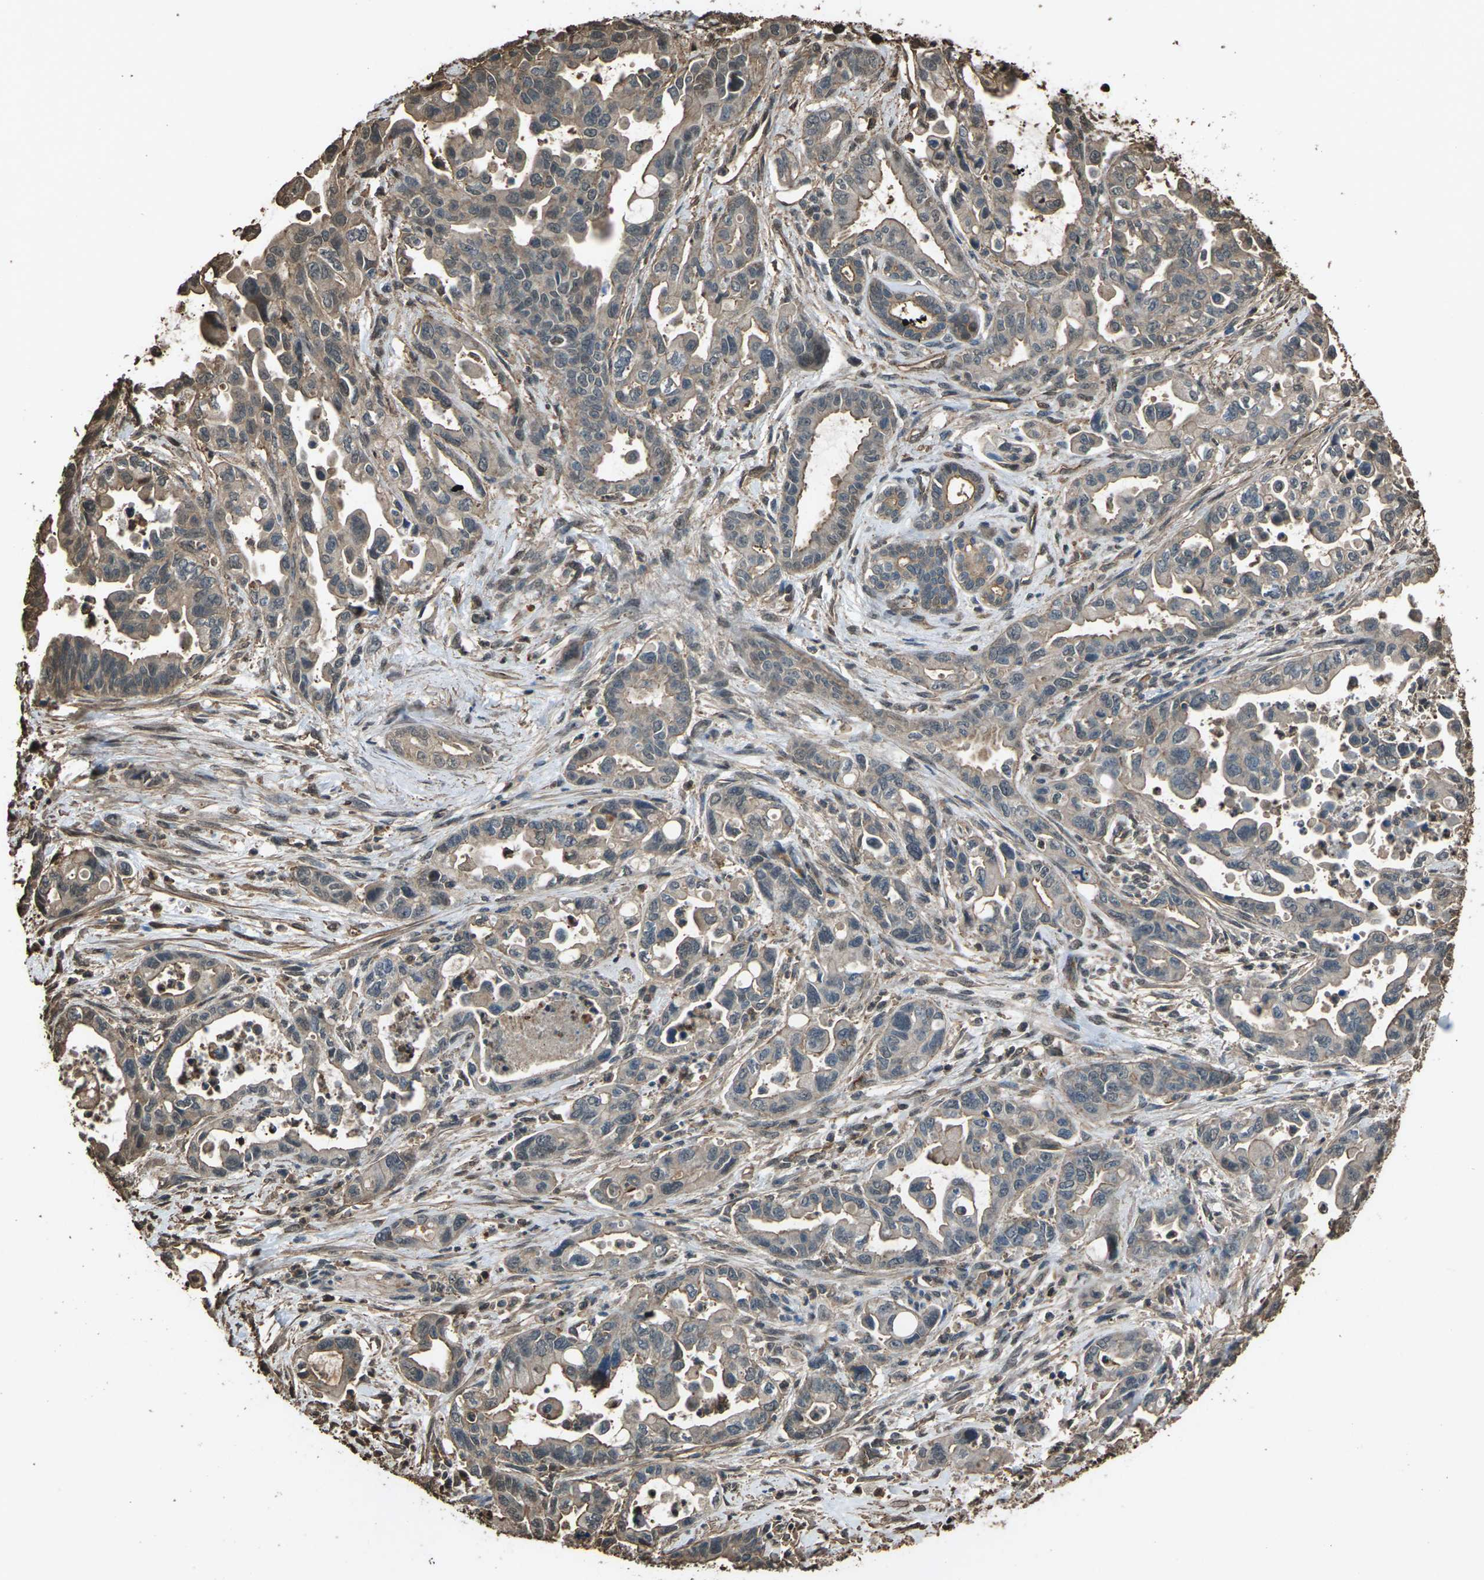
{"staining": {"intensity": "weak", "quantity": "25%-75%", "location": "cytoplasmic/membranous"}, "tissue": "pancreatic cancer", "cell_type": "Tumor cells", "image_type": "cancer", "snomed": [{"axis": "morphology", "description": "Adenocarcinoma, NOS"}, {"axis": "topography", "description": "Pancreas"}], "caption": "A high-resolution histopathology image shows immunohistochemistry staining of adenocarcinoma (pancreatic), which demonstrates weak cytoplasmic/membranous staining in approximately 25%-75% of tumor cells.", "gene": "DHPS", "patient": {"sex": "male", "age": 70}}